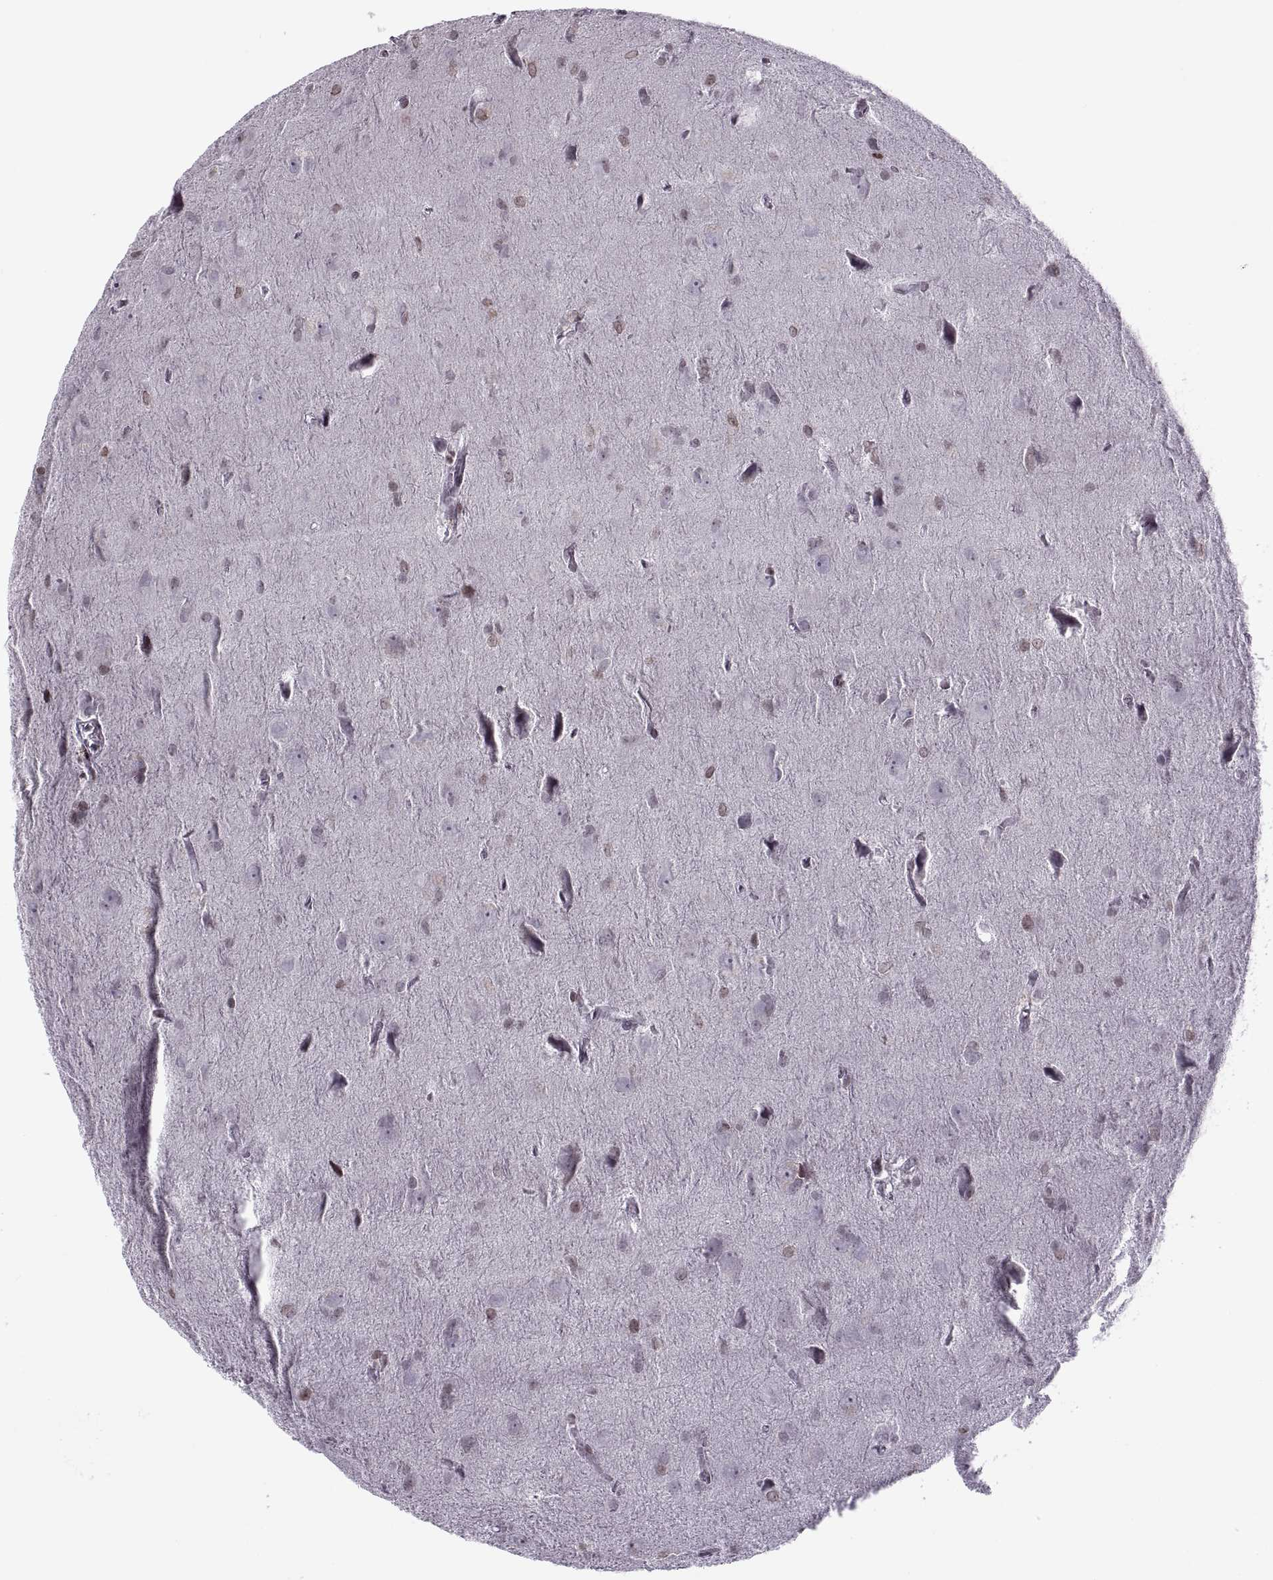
{"staining": {"intensity": "negative", "quantity": "none", "location": "none"}, "tissue": "glioma", "cell_type": "Tumor cells", "image_type": "cancer", "snomed": [{"axis": "morphology", "description": "Glioma, malignant, Low grade"}, {"axis": "topography", "description": "Brain"}], "caption": "Image shows no protein expression in tumor cells of malignant low-grade glioma tissue.", "gene": "H1-8", "patient": {"sex": "male", "age": 58}}